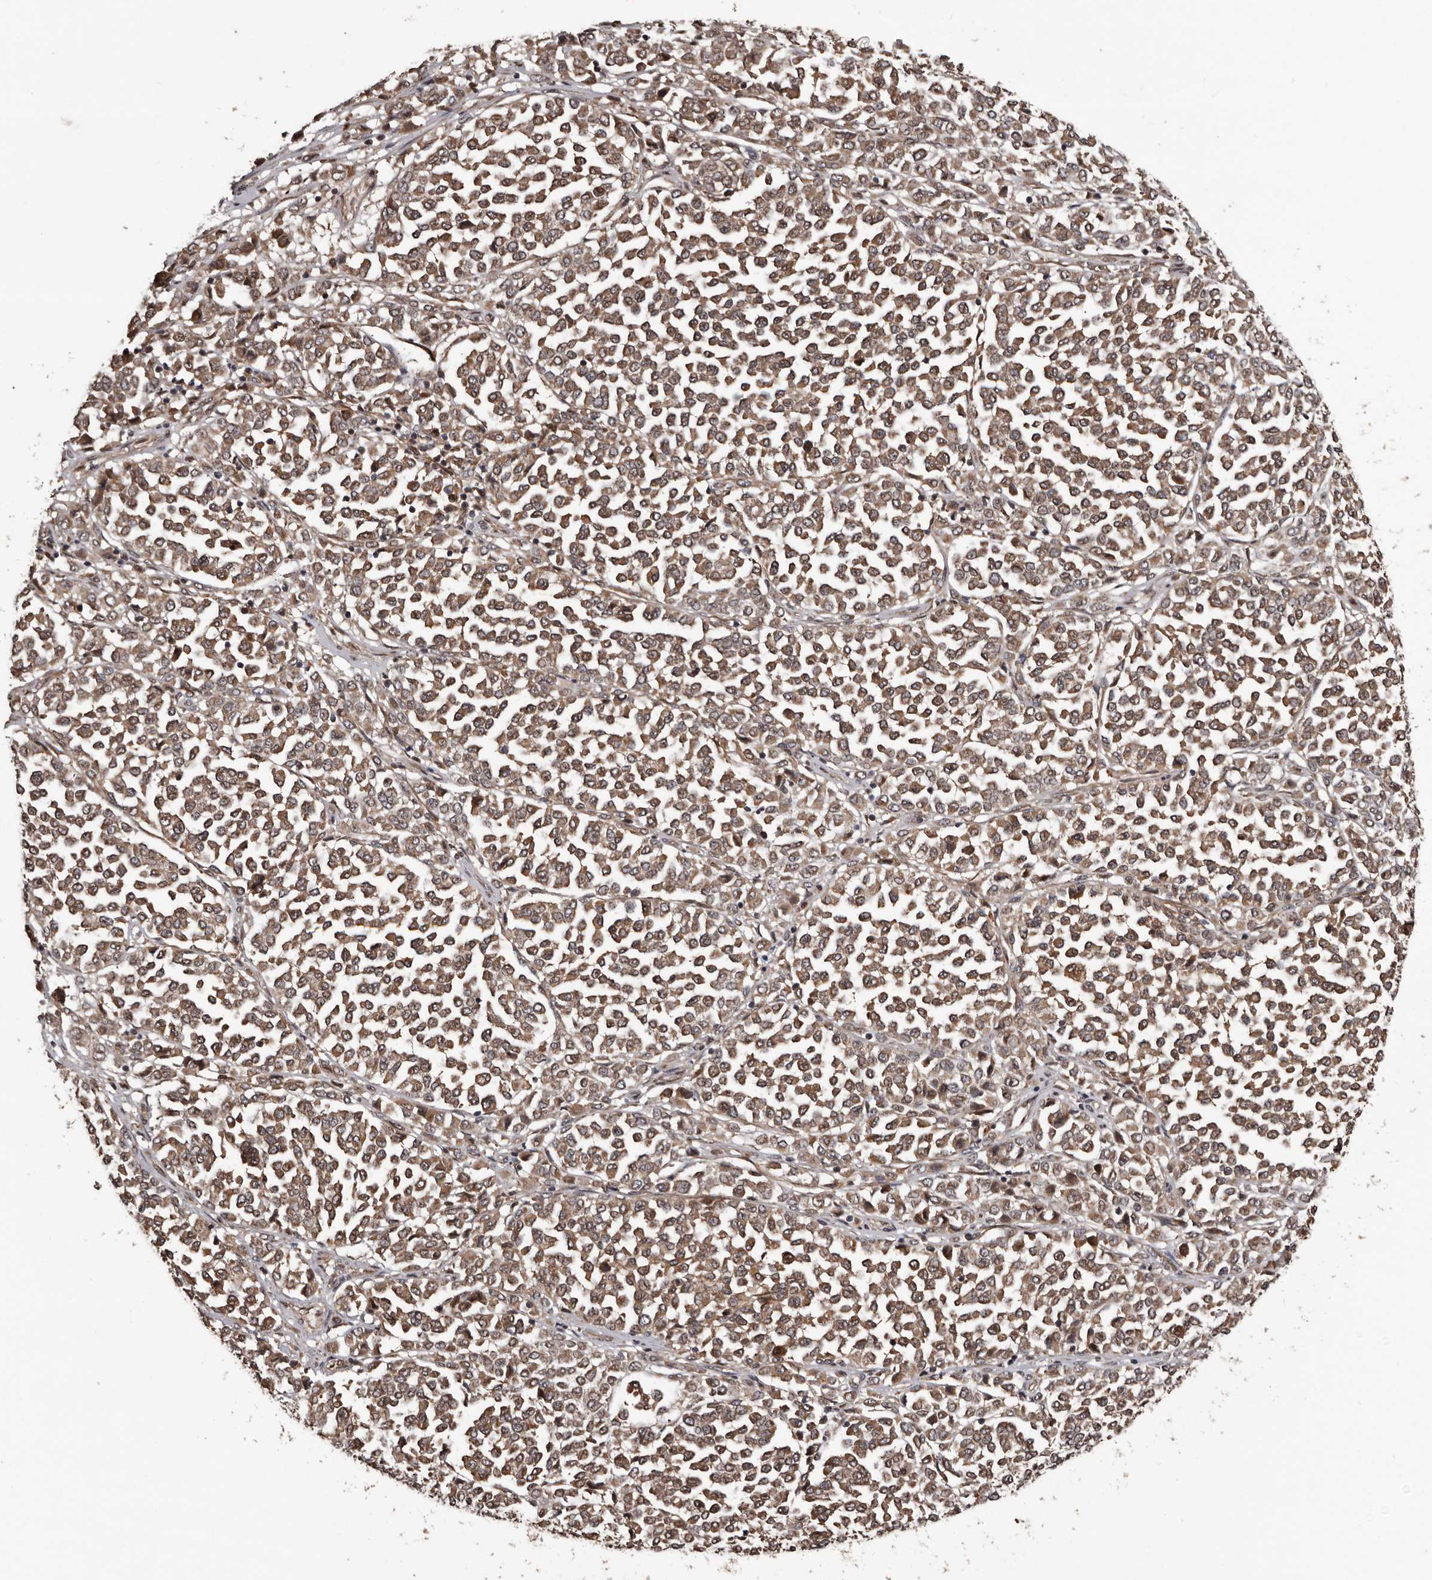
{"staining": {"intensity": "moderate", "quantity": ">75%", "location": "cytoplasmic/membranous"}, "tissue": "melanoma", "cell_type": "Tumor cells", "image_type": "cancer", "snomed": [{"axis": "morphology", "description": "Malignant melanoma, Metastatic site"}, {"axis": "topography", "description": "Pancreas"}], "caption": "The photomicrograph shows immunohistochemical staining of malignant melanoma (metastatic site). There is moderate cytoplasmic/membranous expression is appreciated in about >75% of tumor cells. (Brightfield microscopy of DAB IHC at high magnification).", "gene": "SERTAD4", "patient": {"sex": "female", "age": 30}}